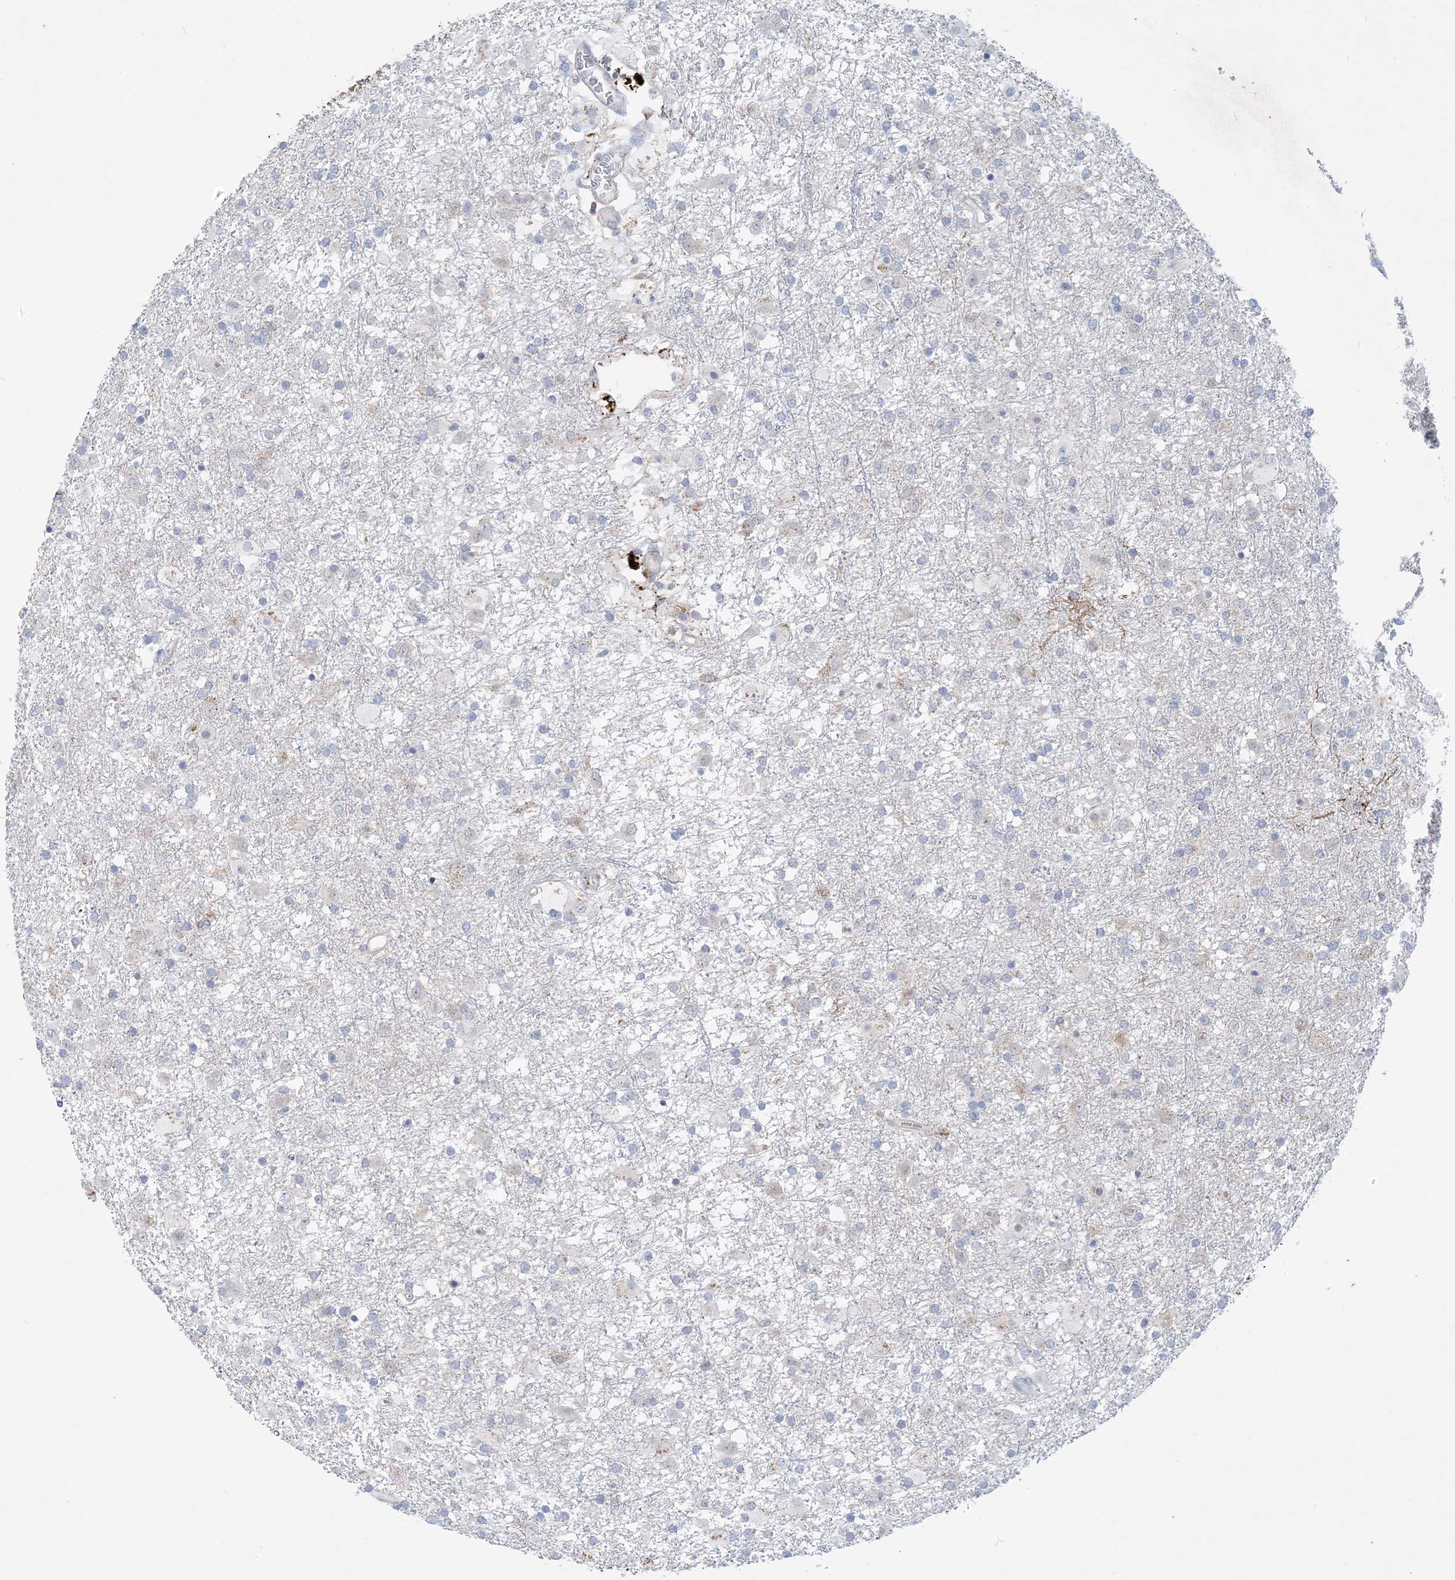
{"staining": {"intensity": "negative", "quantity": "none", "location": "none"}, "tissue": "glioma", "cell_type": "Tumor cells", "image_type": "cancer", "snomed": [{"axis": "morphology", "description": "Glioma, malignant, Low grade"}, {"axis": "topography", "description": "Brain"}], "caption": "Immunohistochemistry micrograph of neoplastic tissue: malignant glioma (low-grade) stained with DAB (3,3'-diaminobenzidine) shows no significant protein expression in tumor cells. (IHC, brightfield microscopy, high magnification).", "gene": "AOC1", "patient": {"sex": "male", "age": 65}}